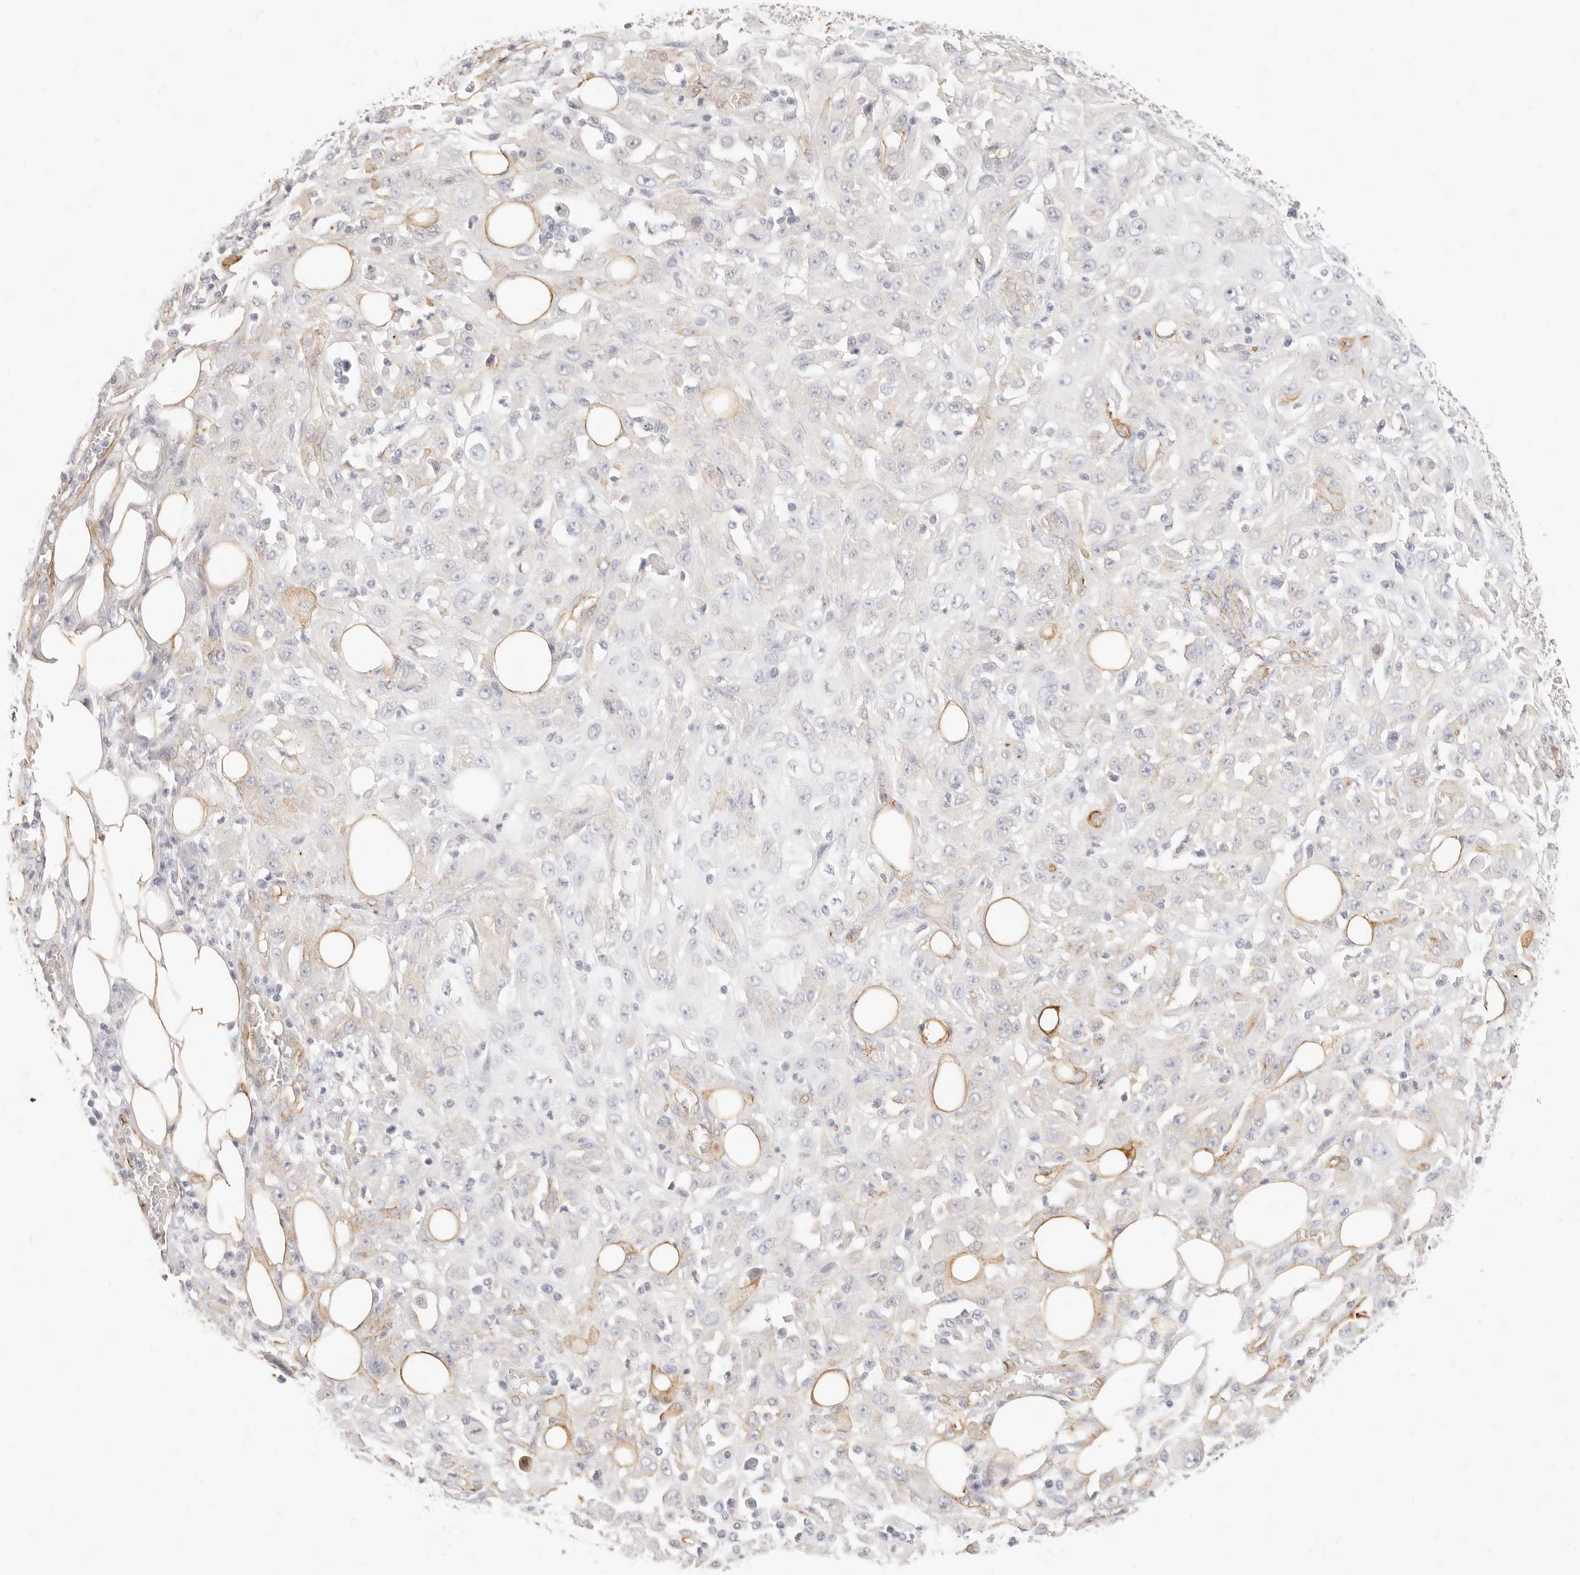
{"staining": {"intensity": "weak", "quantity": "<25%", "location": "cytoplasmic/membranous"}, "tissue": "skin cancer", "cell_type": "Tumor cells", "image_type": "cancer", "snomed": [{"axis": "morphology", "description": "Squamous cell carcinoma, NOS"}, {"axis": "morphology", "description": "Squamous cell carcinoma, metastatic, NOS"}, {"axis": "topography", "description": "Skin"}, {"axis": "topography", "description": "Lymph node"}], "caption": "This is an immunohistochemistry (IHC) micrograph of human metastatic squamous cell carcinoma (skin). There is no staining in tumor cells.", "gene": "NUS1", "patient": {"sex": "male", "age": 75}}